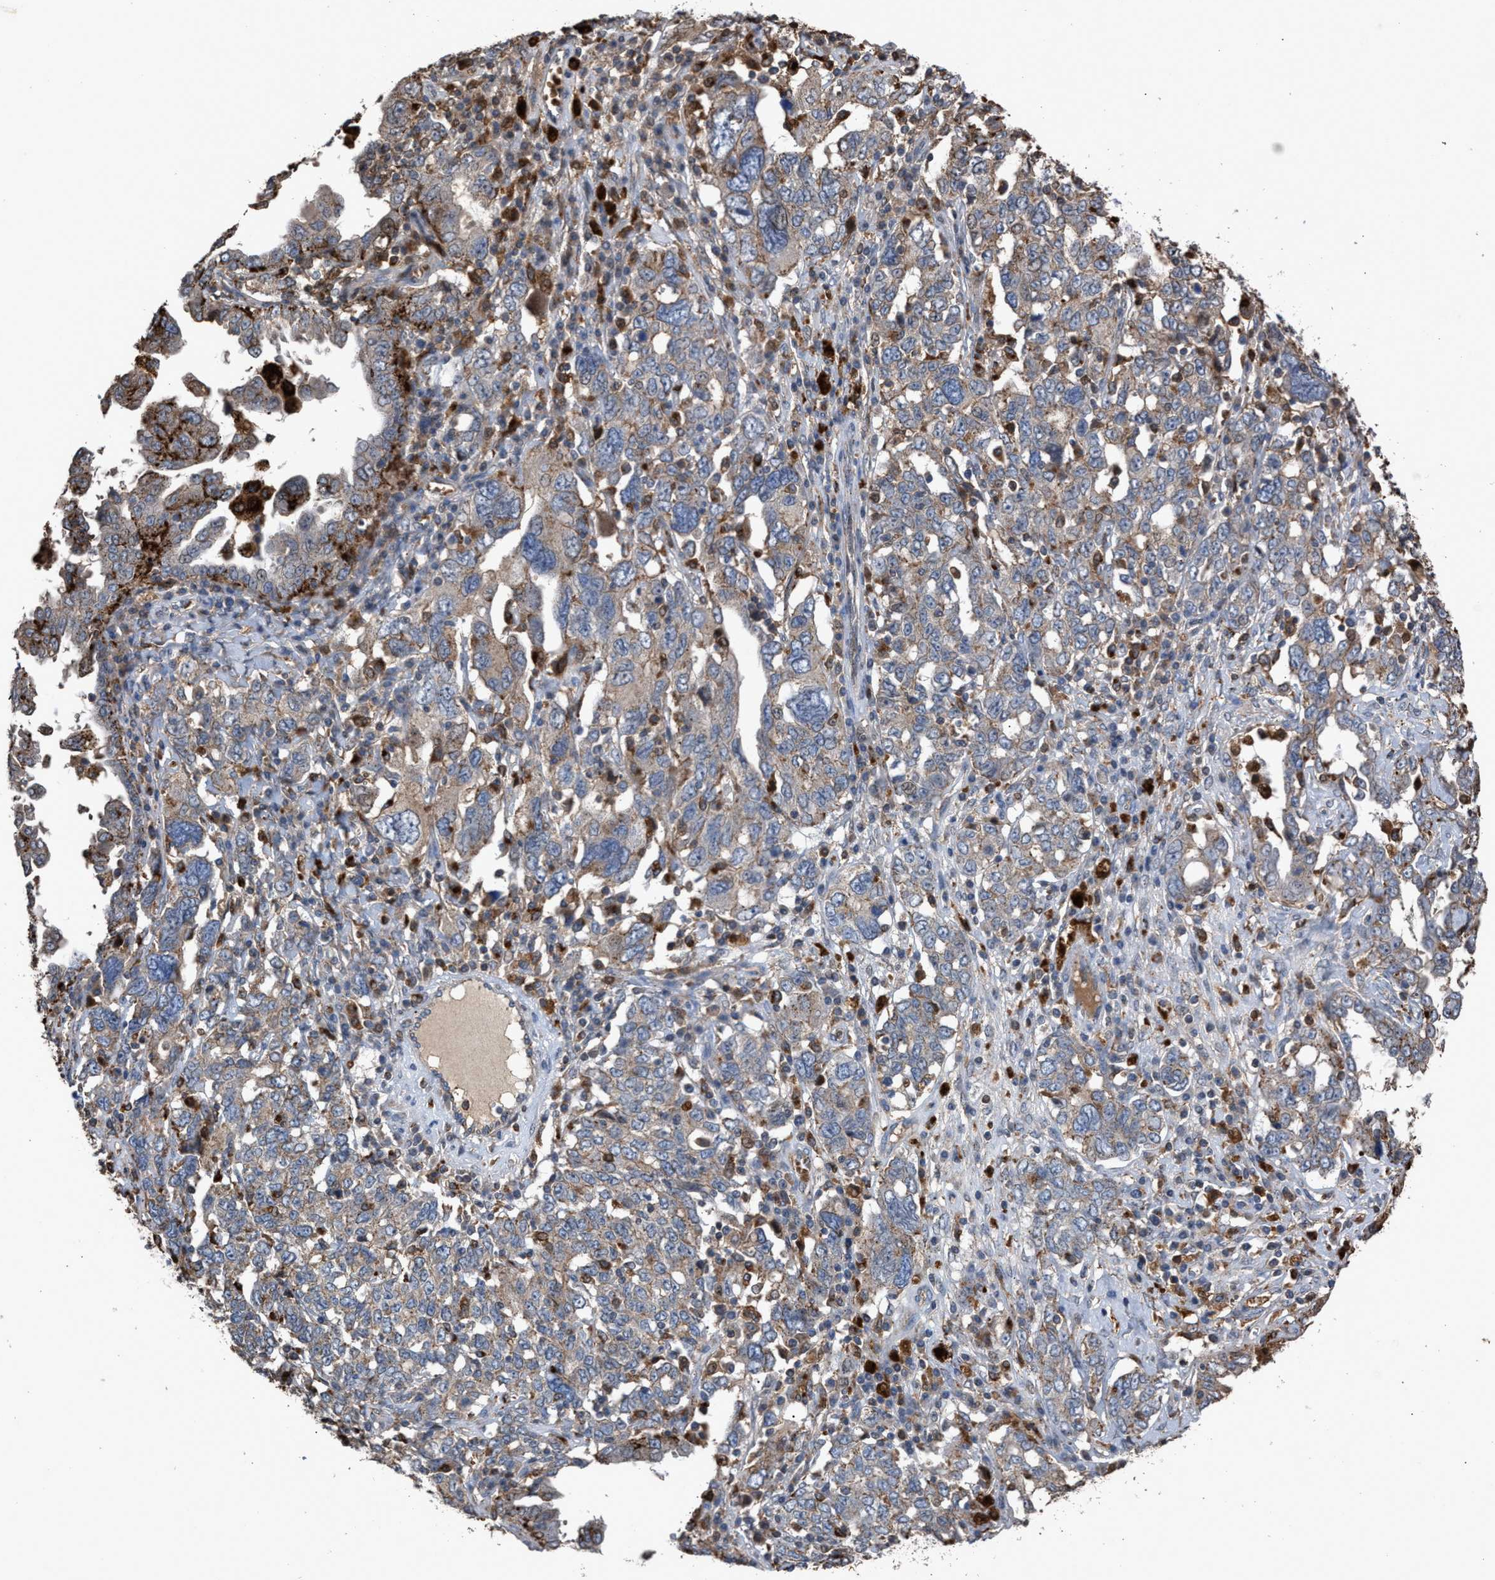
{"staining": {"intensity": "weak", "quantity": "25%-75%", "location": "cytoplasmic/membranous"}, "tissue": "ovarian cancer", "cell_type": "Tumor cells", "image_type": "cancer", "snomed": [{"axis": "morphology", "description": "Carcinoma, endometroid"}, {"axis": "topography", "description": "Ovary"}], "caption": "Ovarian endometroid carcinoma stained with a protein marker demonstrates weak staining in tumor cells.", "gene": "ELMO3", "patient": {"sex": "female", "age": 62}}